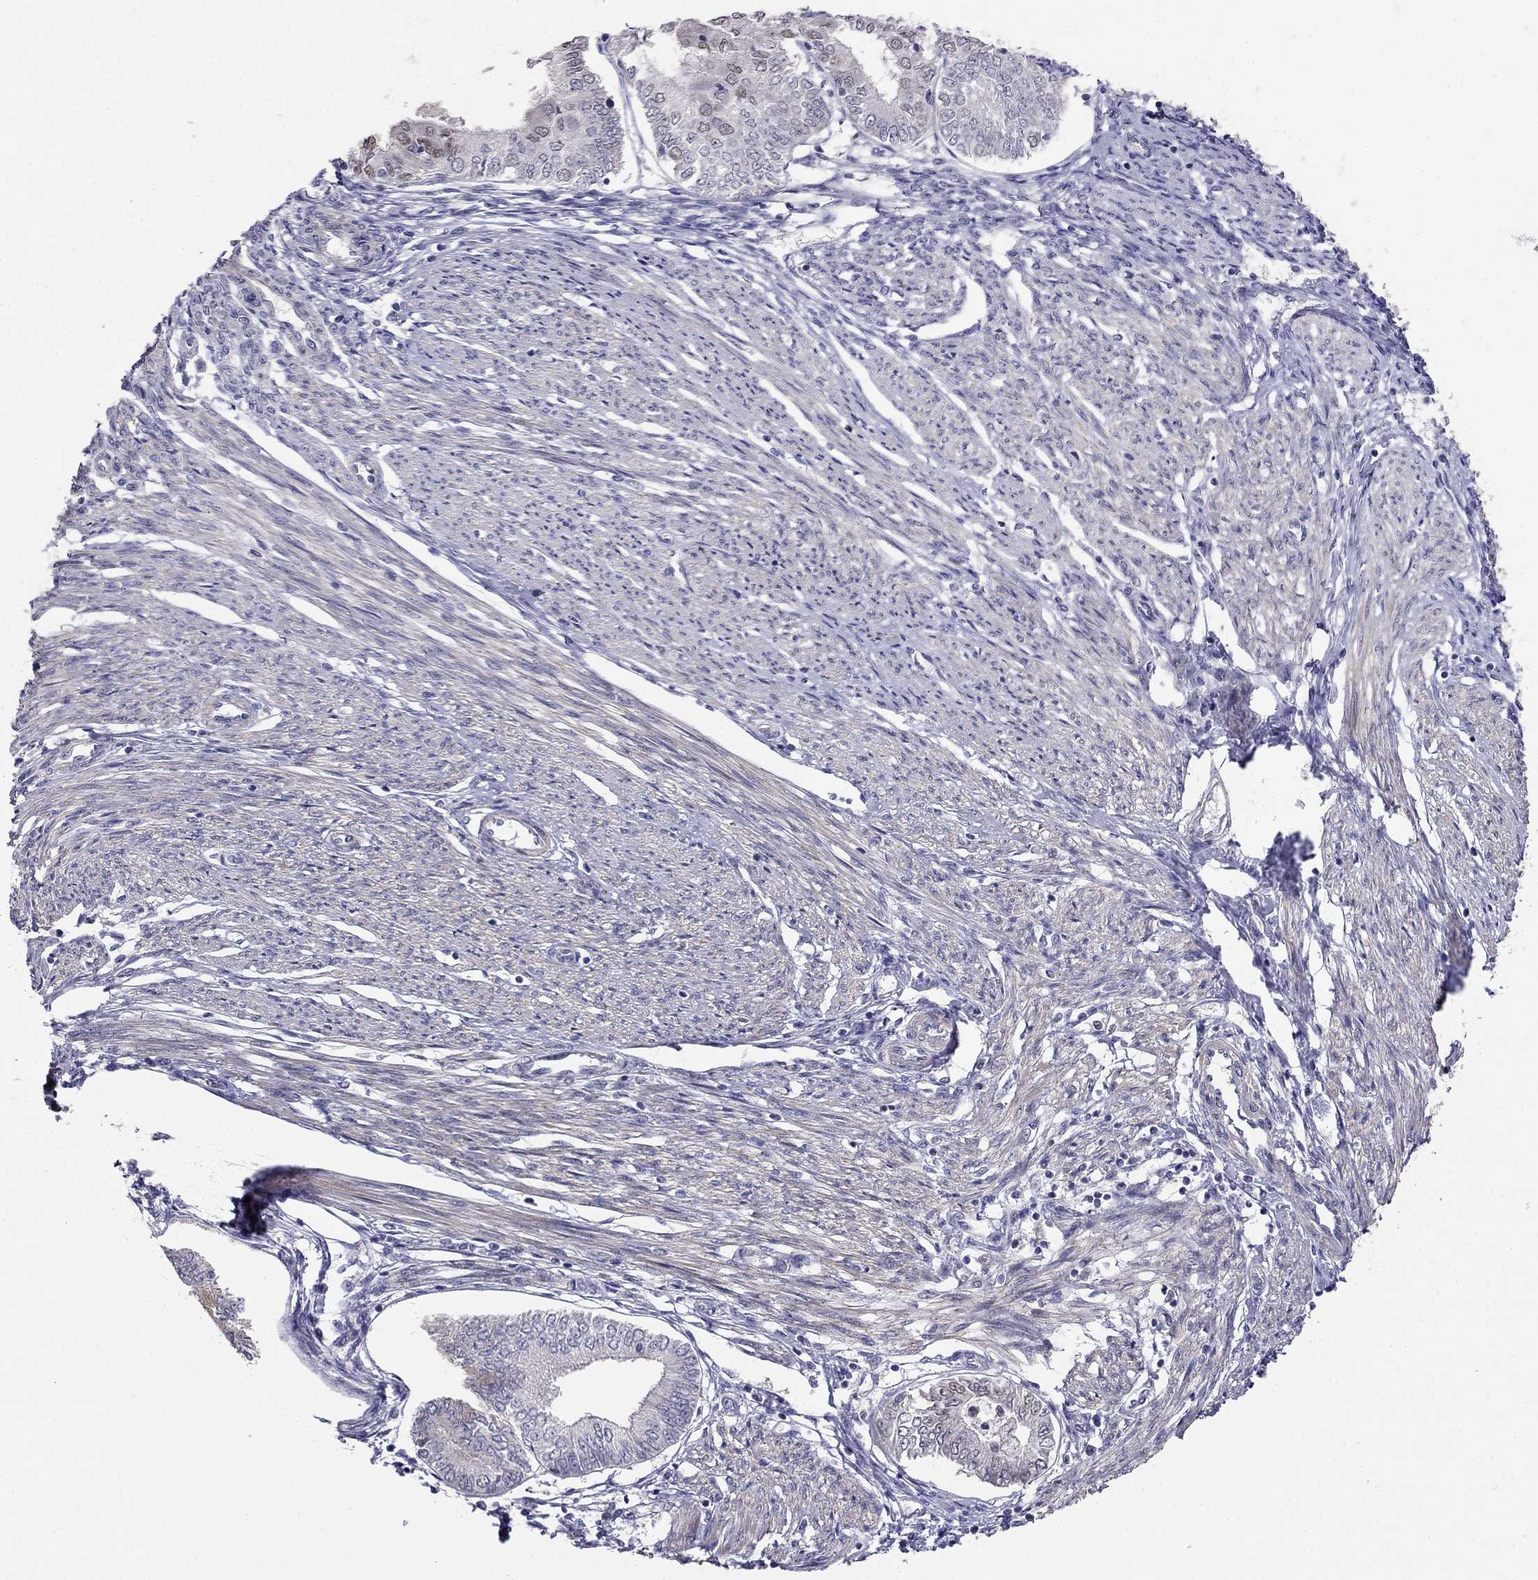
{"staining": {"intensity": "weak", "quantity": "<25%", "location": "nuclear"}, "tissue": "endometrial cancer", "cell_type": "Tumor cells", "image_type": "cancer", "snomed": [{"axis": "morphology", "description": "Adenocarcinoma, NOS"}, {"axis": "topography", "description": "Endometrium"}], "caption": "High magnification brightfield microscopy of endometrial cancer stained with DAB (3,3'-diaminobenzidine) (brown) and counterstained with hematoxylin (blue): tumor cells show no significant staining.", "gene": "LRRC39", "patient": {"sex": "female", "age": 68}}